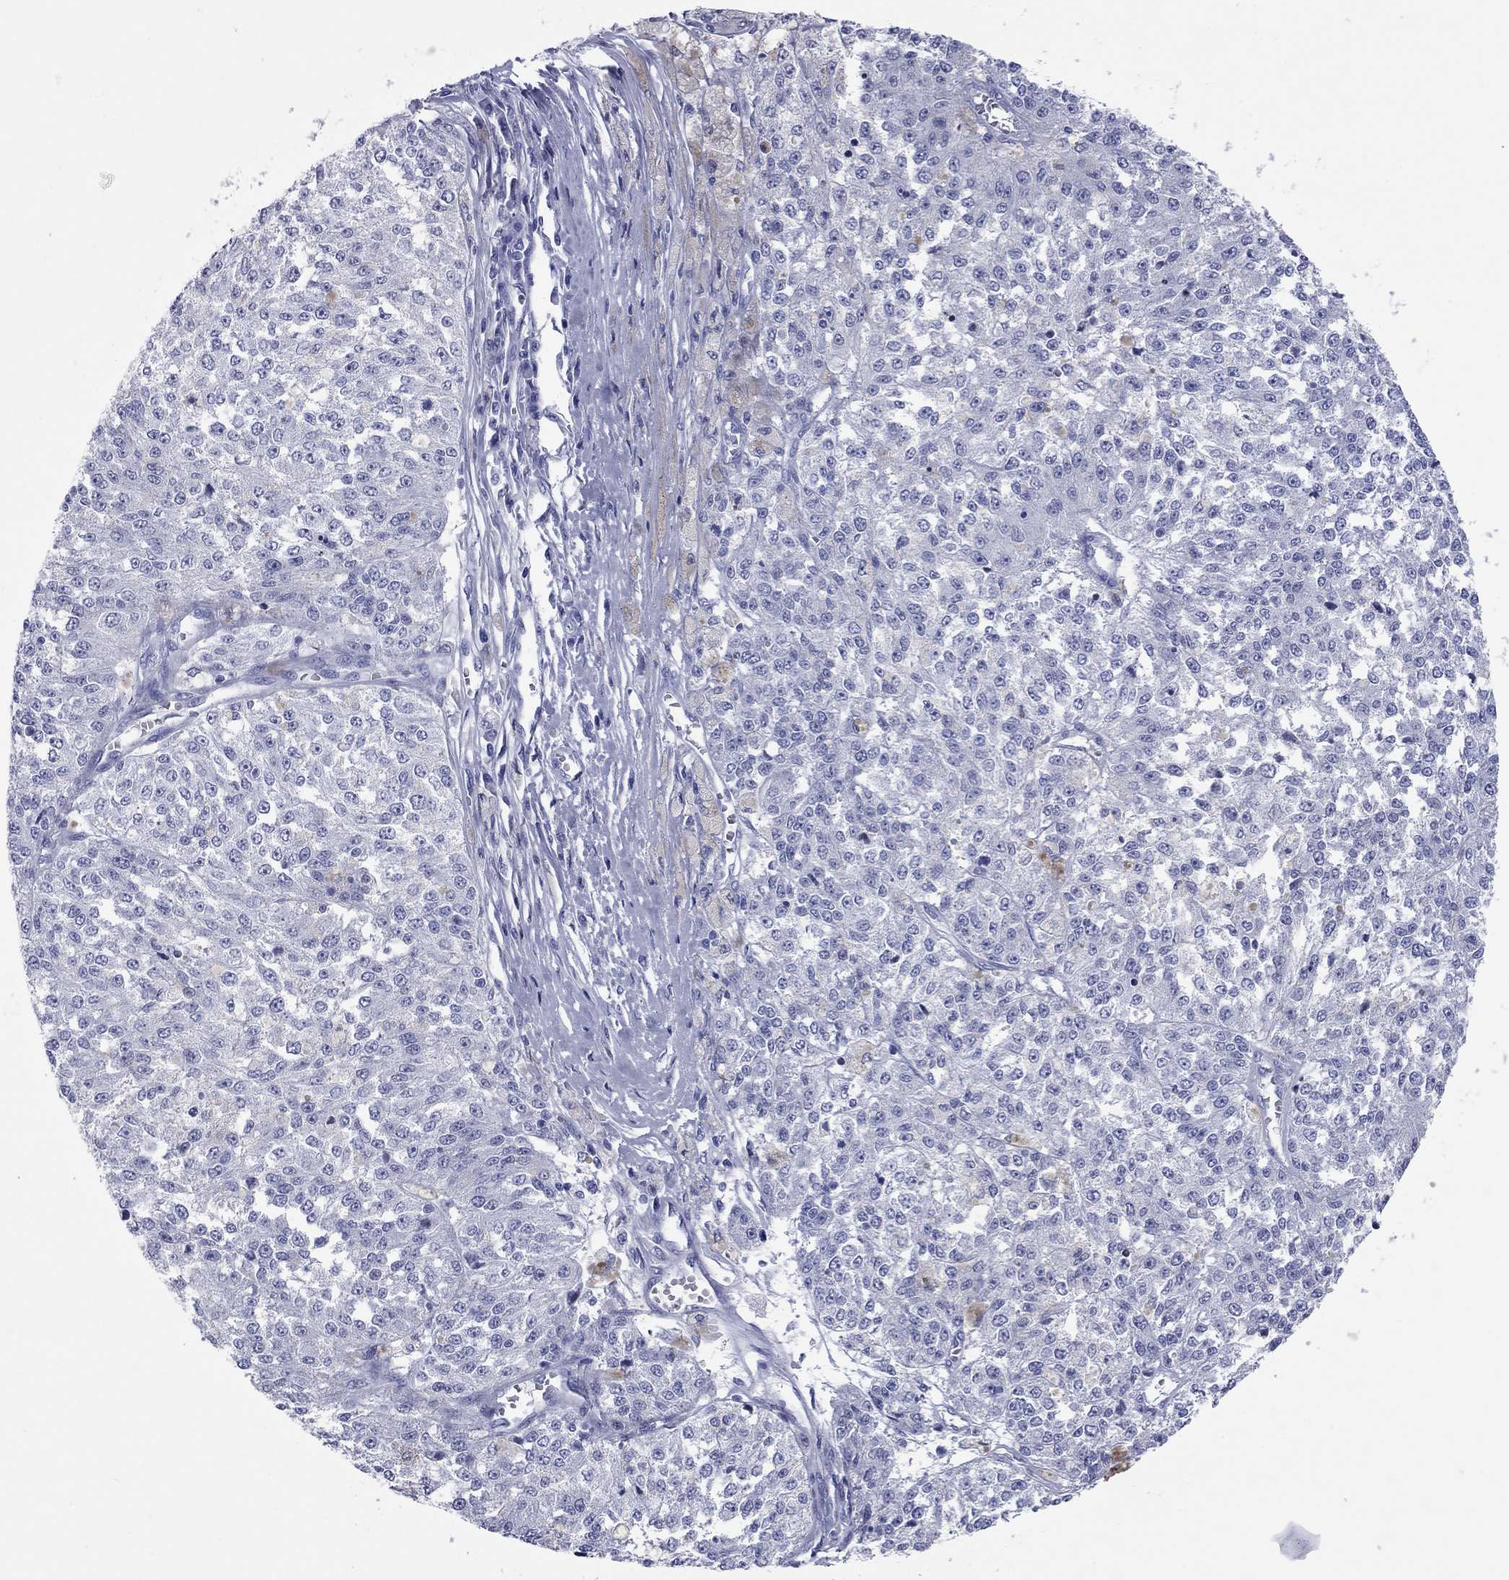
{"staining": {"intensity": "negative", "quantity": "none", "location": "none"}, "tissue": "melanoma", "cell_type": "Tumor cells", "image_type": "cancer", "snomed": [{"axis": "morphology", "description": "Malignant melanoma, Metastatic site"}, {"axis": "topography", "description": "Lymph node"}], "caption": "Protein analysis of malignant melanoma (metastatic site) reveals no significant expression in tumor cells.", "gene": "CCNA1", "patient": {"sex": "female", "age": 64}}